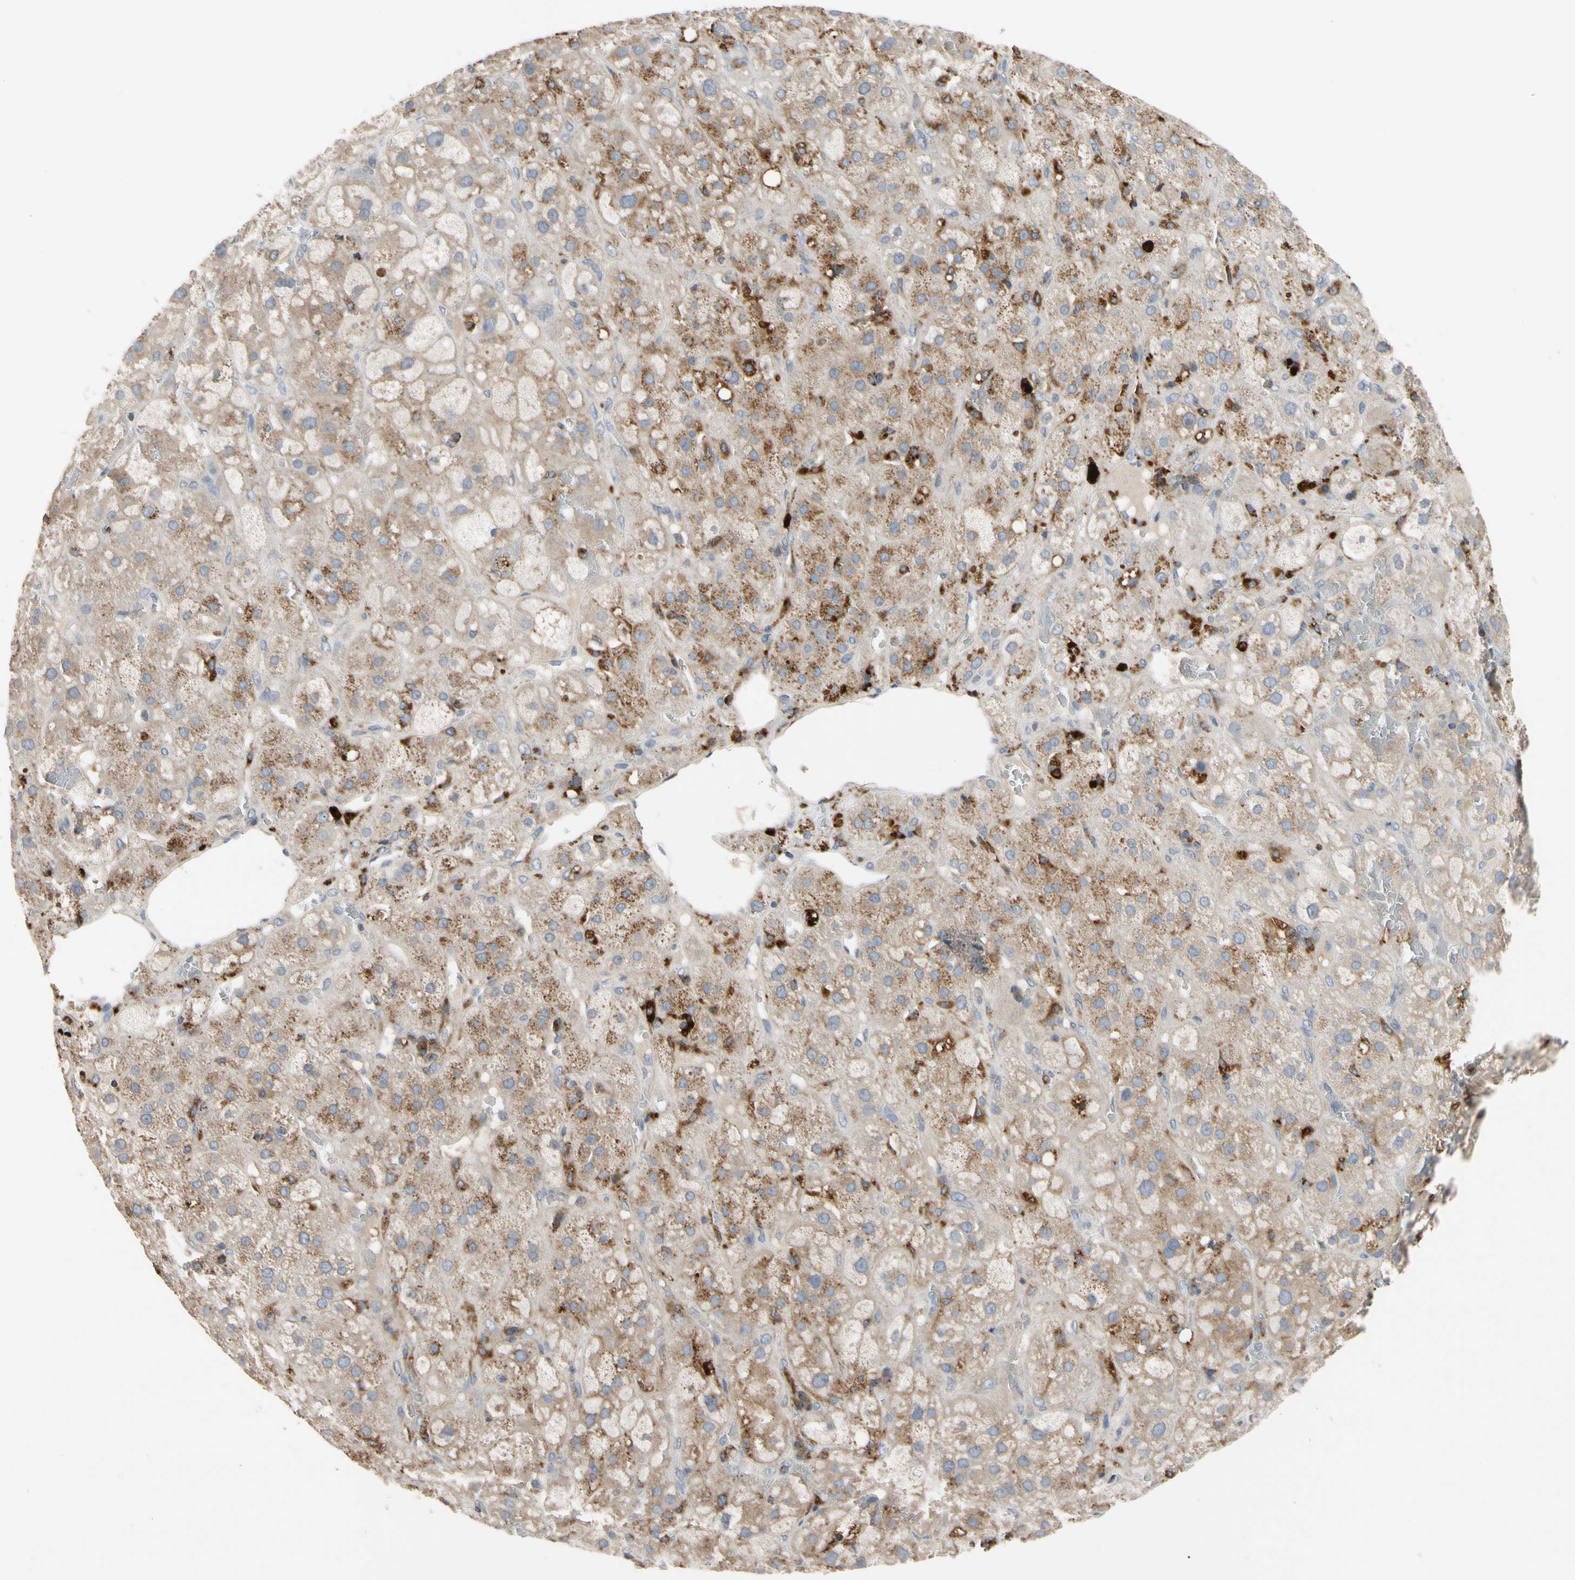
{"staining": {"intensity": "moderate", "quantity": "25%-75%", "location": "cytoplasmic/membranous"}, "tissue": "adrenal gland", "cell_type": "Glandular cells", "image_type": "normal", "snomed": [{"axis": "morphology", "description": "Normal tissue, NOS"}, {"axis": "topography", "description": "Adrenal gland"}], "caption": "An IHC histopathology image of benign tissue is shown. Protein staining in brown labels moderate cytoplasmic/membranous positivity in adrenal gland within glandular cells. (Brightfield microscopy of DAB IHC at high magnification).", "gene": "ADA2", "patient": {"sex": "female", "age": 47}}